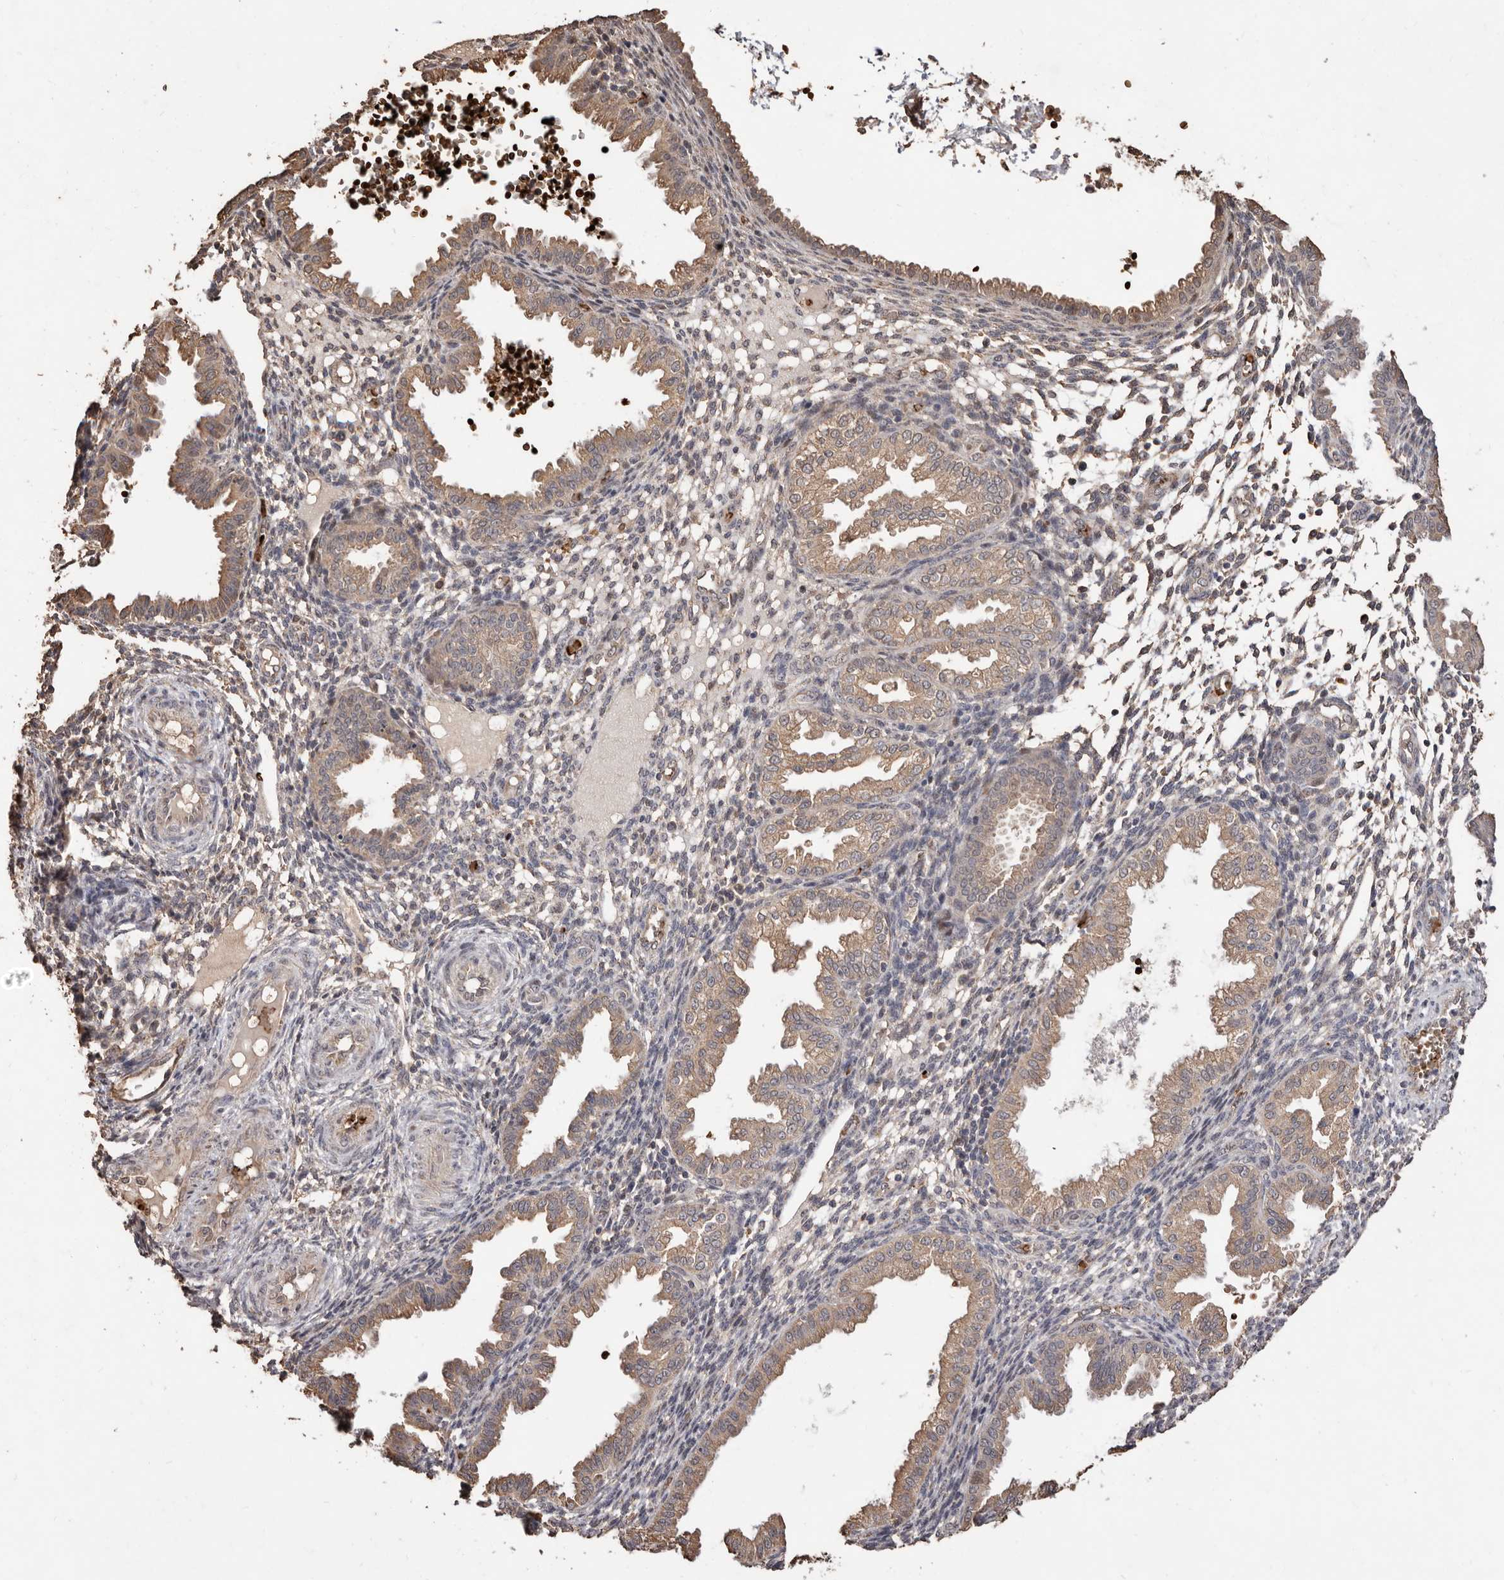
{"staining": {"intensity": "negative", "quantity": "none", "location": "none"}, "tissue": "endometrium", "cell_type": "Cells in endometrial stroma", "image_type": "normal", "snomed": [{"axis": "morphology", "description": "Normal tissue, NOS"}, {"axis": "topography", "description": "Endometrium"}], "caption": "Immunohistochemistry histopathology image of benign human endometrium stained for a protein (brown), which shows no expression in cells in endometrial stroma.", "gene": "GRAMD2A", "patient": {"sex": "female", "age": 33}}